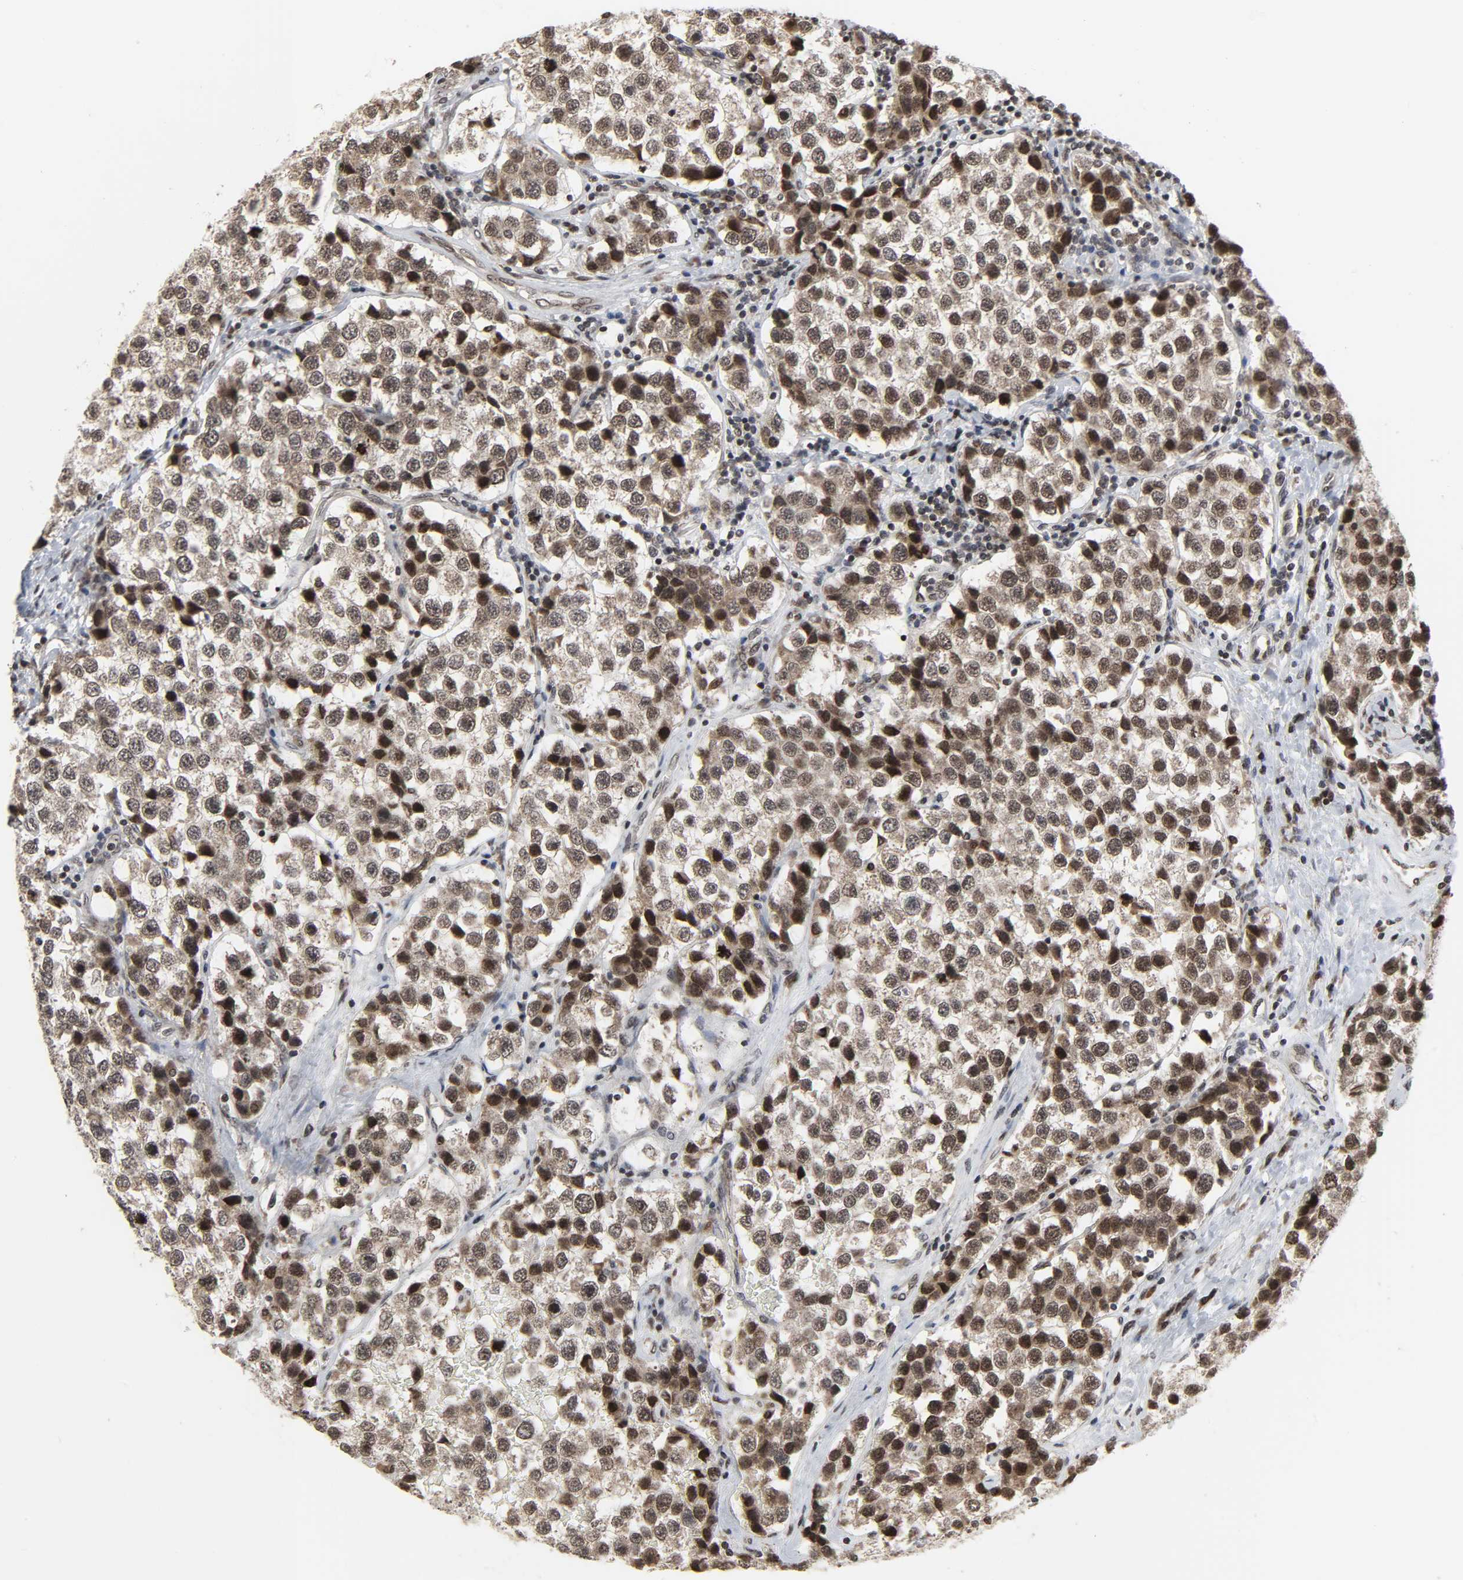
{"staining": {"intensity": "moderate", "quantity": "25%-75%", "location": "nuclear"}, "tissue": "testis cancer", "cell_type": "Tumor cells", "image_type": "cancer", "snomed": [{"axis": "morphology", "description": "Seminoma, NOS"}, {"axis": "topography", "description": "Testis"}], "caption": "Protein staining of testis seminoma tissue shows moderate nuclear expression in about 25%-75% of tumor cells.", "gene": "XRCC1", "patient": {"sex": "male", "age": 39}}